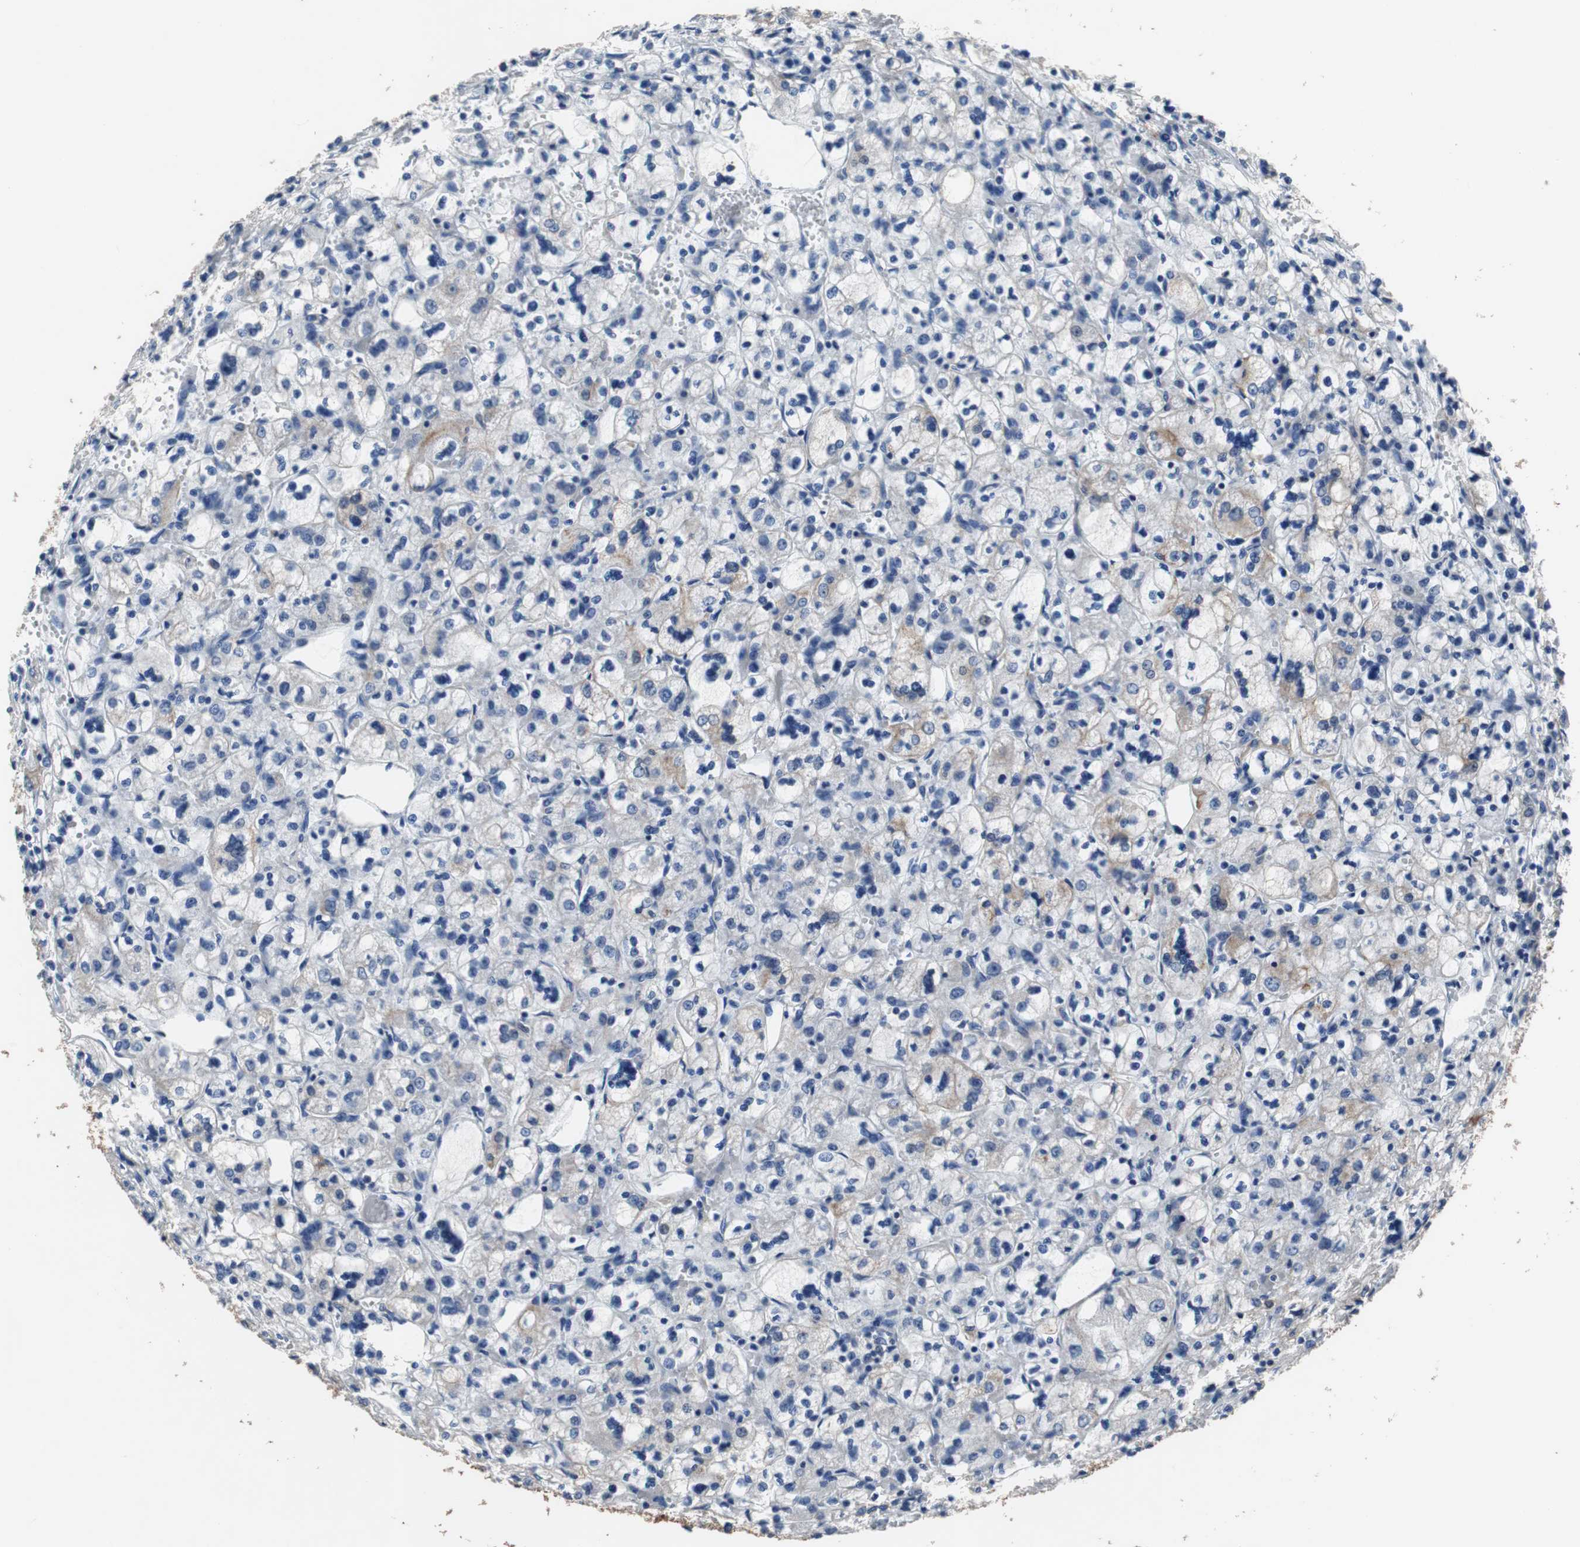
{"staining": {"intensity": "weak", "quantity": "<25%", "location": "cytoplasmic/membranous"}, "tissue": "renal cancer", "cell_type": "Tumor cells", "image_type": "cancer", "snomed": [{"axis": "morphology", "description": "Adenocarcinoma, NOS"}, {"axis": "topography", "description": "Kidney"}], "caption": "Adenocarcinoma (renal) was stained to show a protein in brown. There is no significant expression in tumor cells.", "gene": "USP10", "patient": {"sex": "female", "age": 83}}